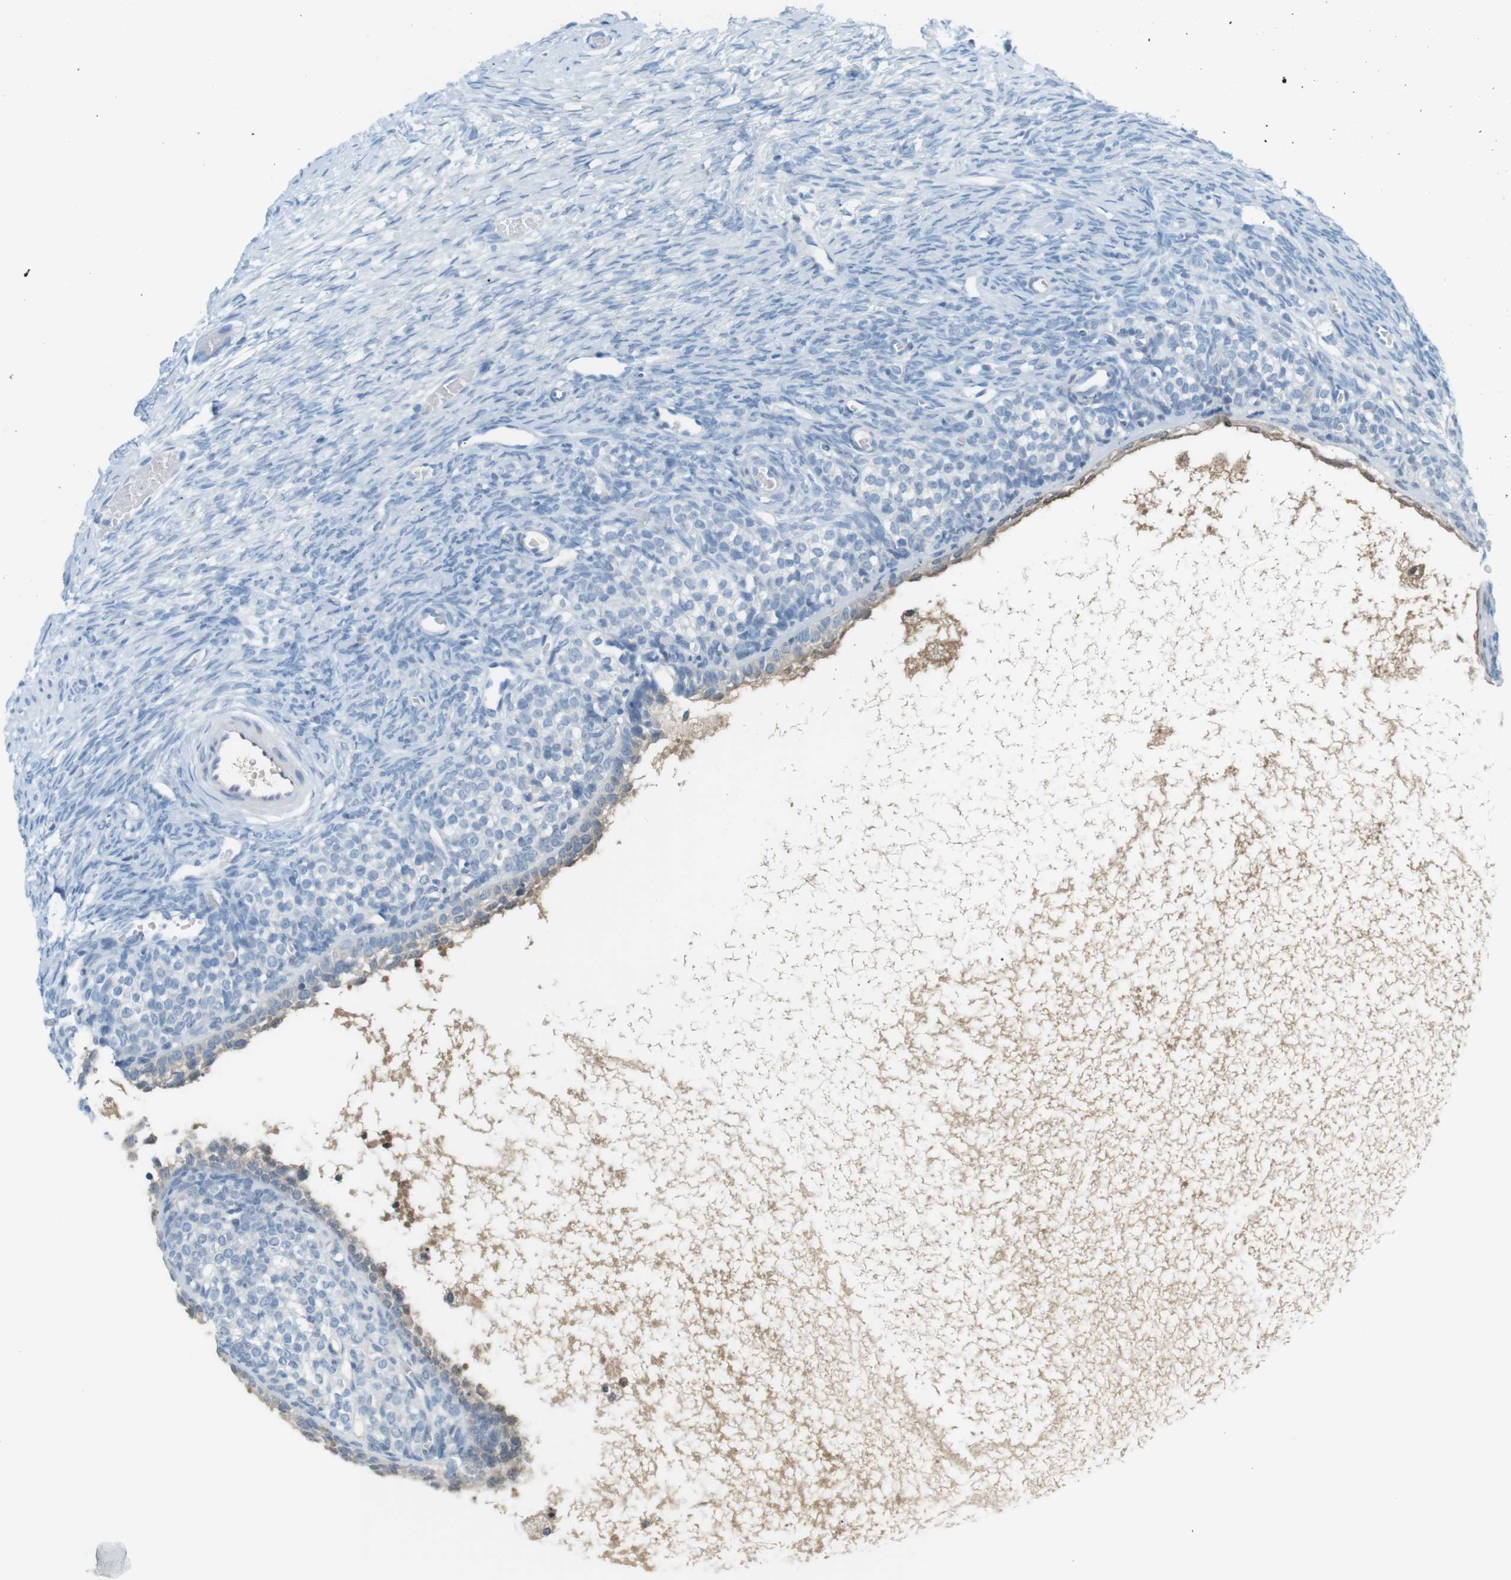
{"staining": {"intensity": "negative", "quantity": "none", "location": "none"}, "tissue": "ovary", "cell_type": "Ovarian stroma cells", "image_type": "normal", "snomed": [{"axis": "morphology", "description": "Normal tissue, NOS"}, {"axis": "topography", "description": "Ovary"}], "caption": "Ovarian stroma cells are negative for brown protein staining in benign ovary. (Stains: DAB (3,3'-diaminobenzidine) IHC with hematoxylin counter stain, Microscopy: brightfield microscopy at high magnification).", "gene": "AZGP1", "patient": {"sex": "female", "age": 27}}